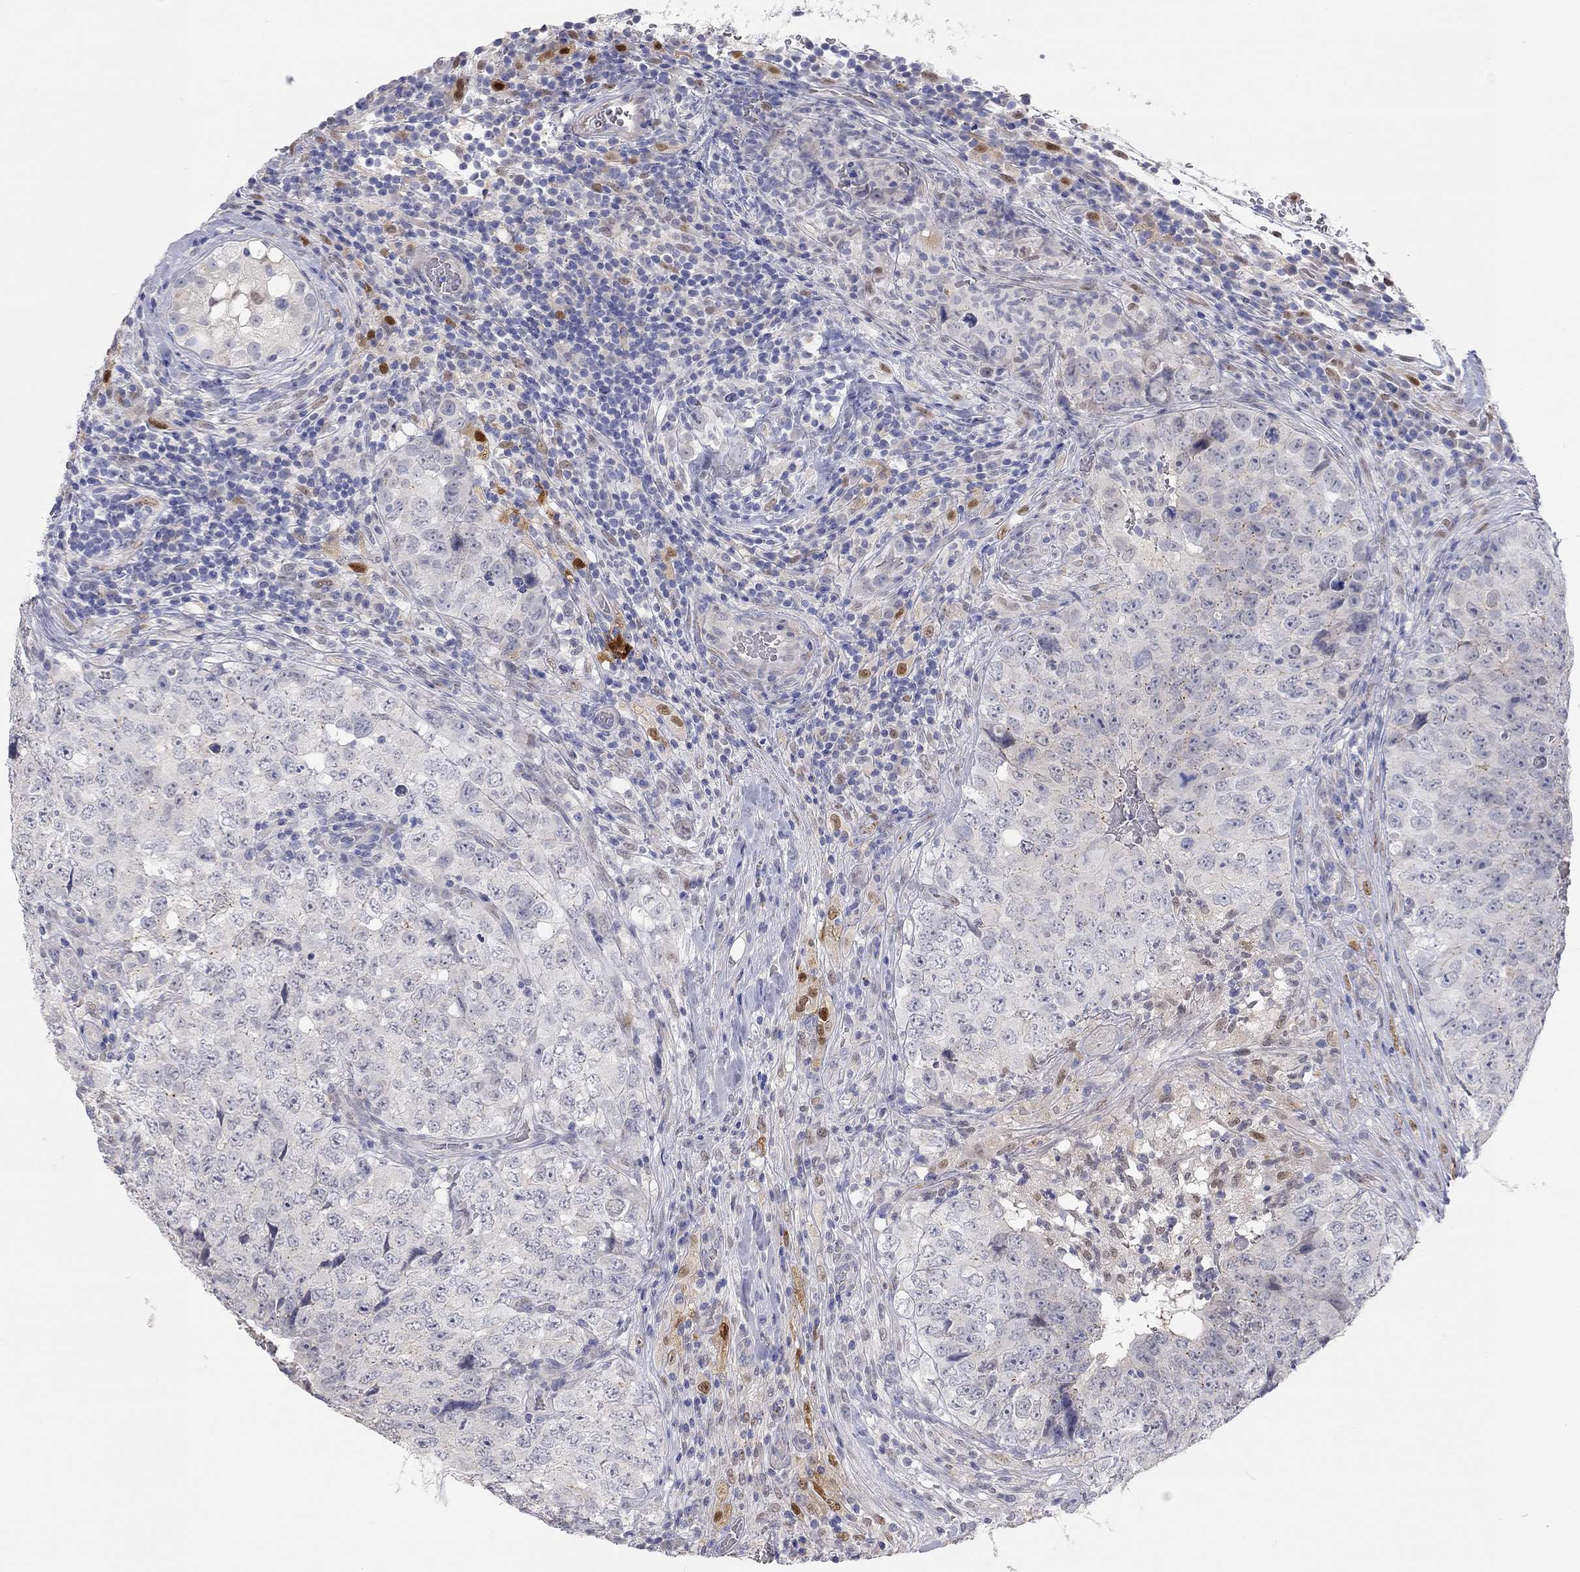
{"staining": {"intensity": "negative", "quantity": "none", "location": "none"}, "tissue": "testis cancer", "cell_type": "Tumor cells", "image_type": "cancer", "snomed": [{"axis": "morphology", "description": "Seminoma, NOS"}, {"axis": "topography", "description": "Testis"}], "caption": "High magnification brightfield microscopy of seminoma (testis) stained with DAB (brown) and counterstained with hematoxylin (blue): tumor cells show no significant expression.", "gene": "PAPSS2", "patient": {"sex": "male", "age": 34}}